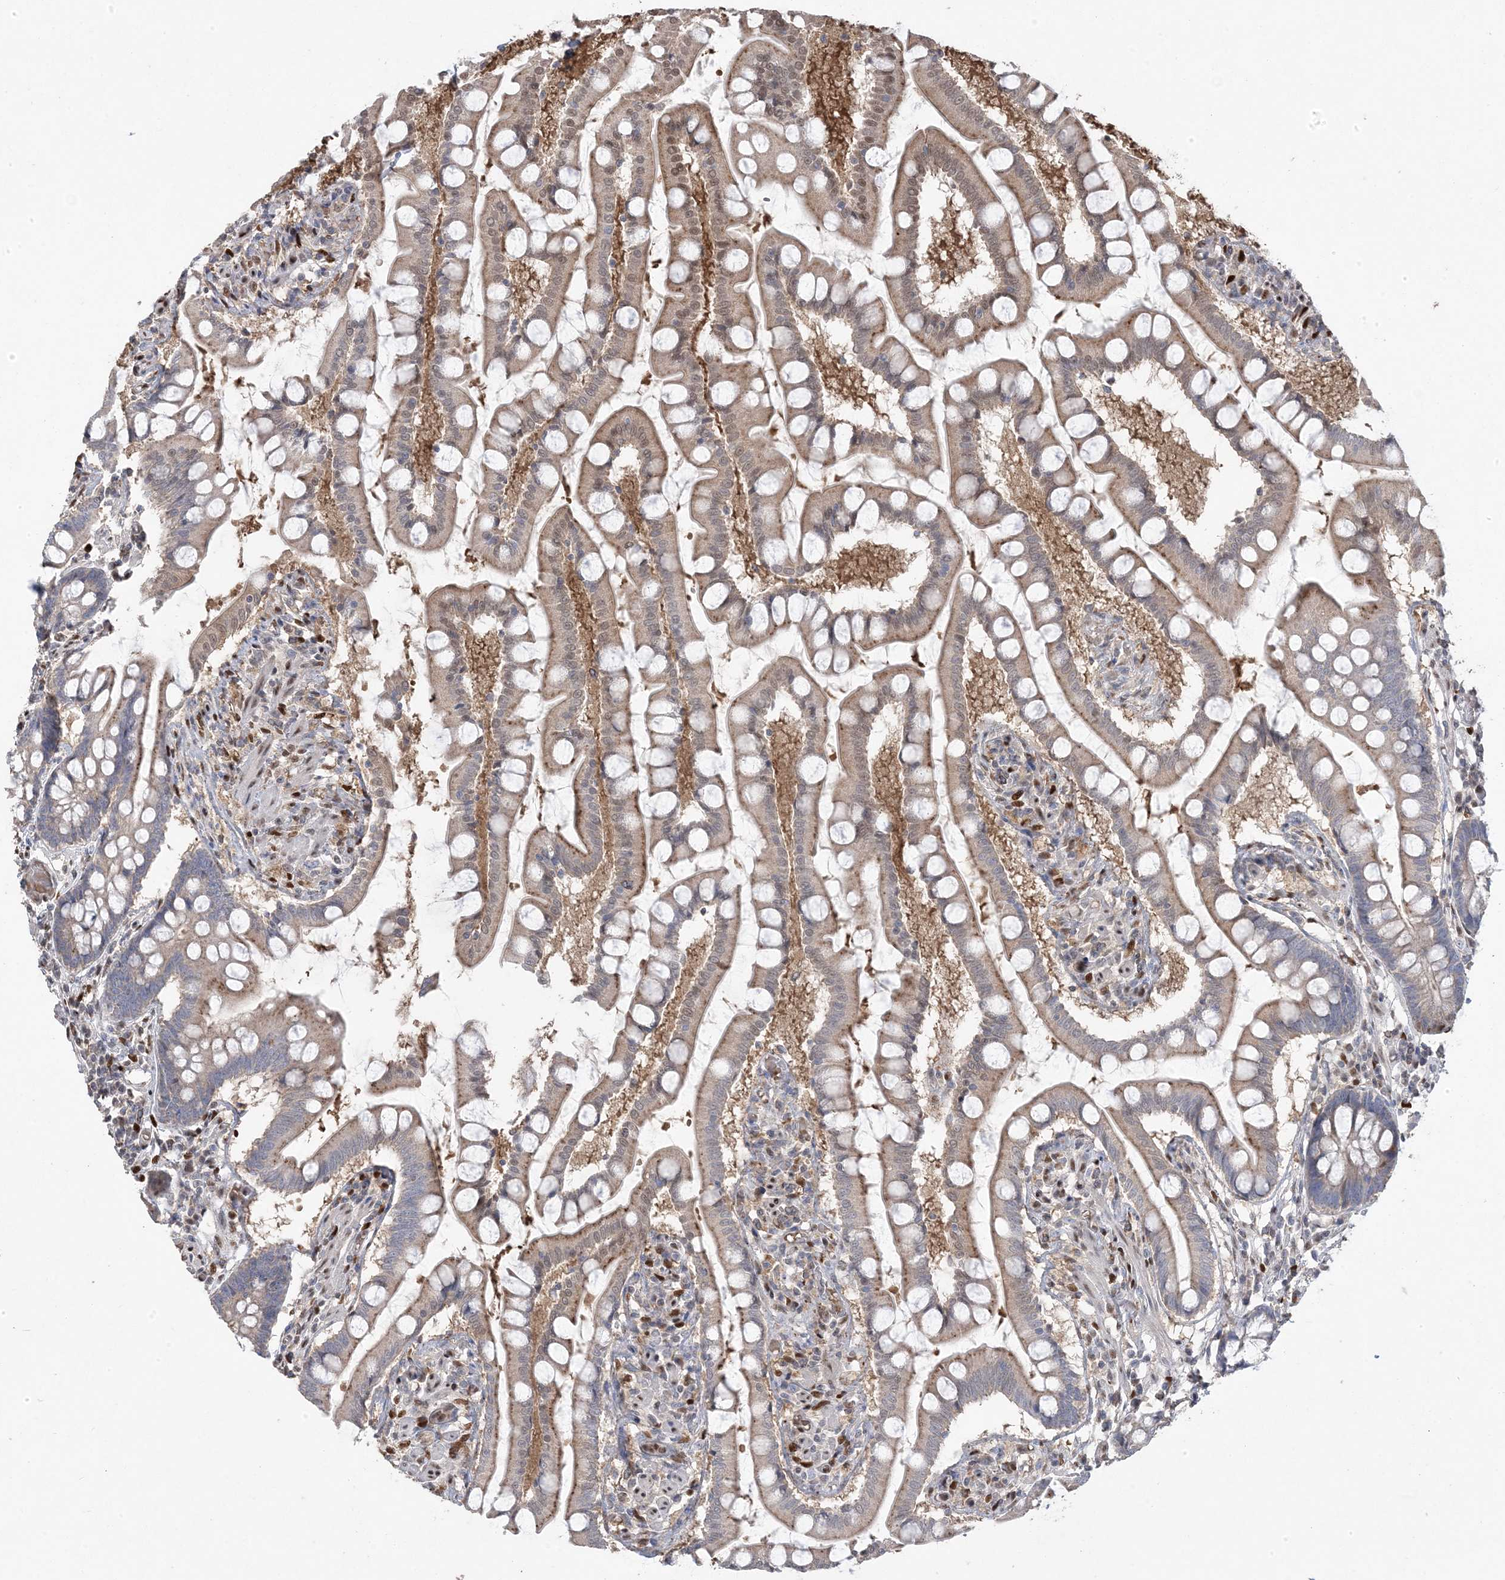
{"staining": {"intensity": "moderate", "quantity": "25%-75%", "location": "cytoplasmic/membranous"}, "tissue": "small intestine", "cell_type": "Glandular cells", "image_type": "normal", "snomed": [{"axis": "morphology", "description": "Normal tissue, NOS"}, {"axis": "topography", "description": "Small intestine"}], "caption": "This photomicrograph exhibits IHC staining of normal small intestine, with medium moderate cytoplasmic/membranous positivity in approximately 25%-75% of glandular cells.", "gene": "PPOX", "patient": {"sex": "male", "age": 41}}